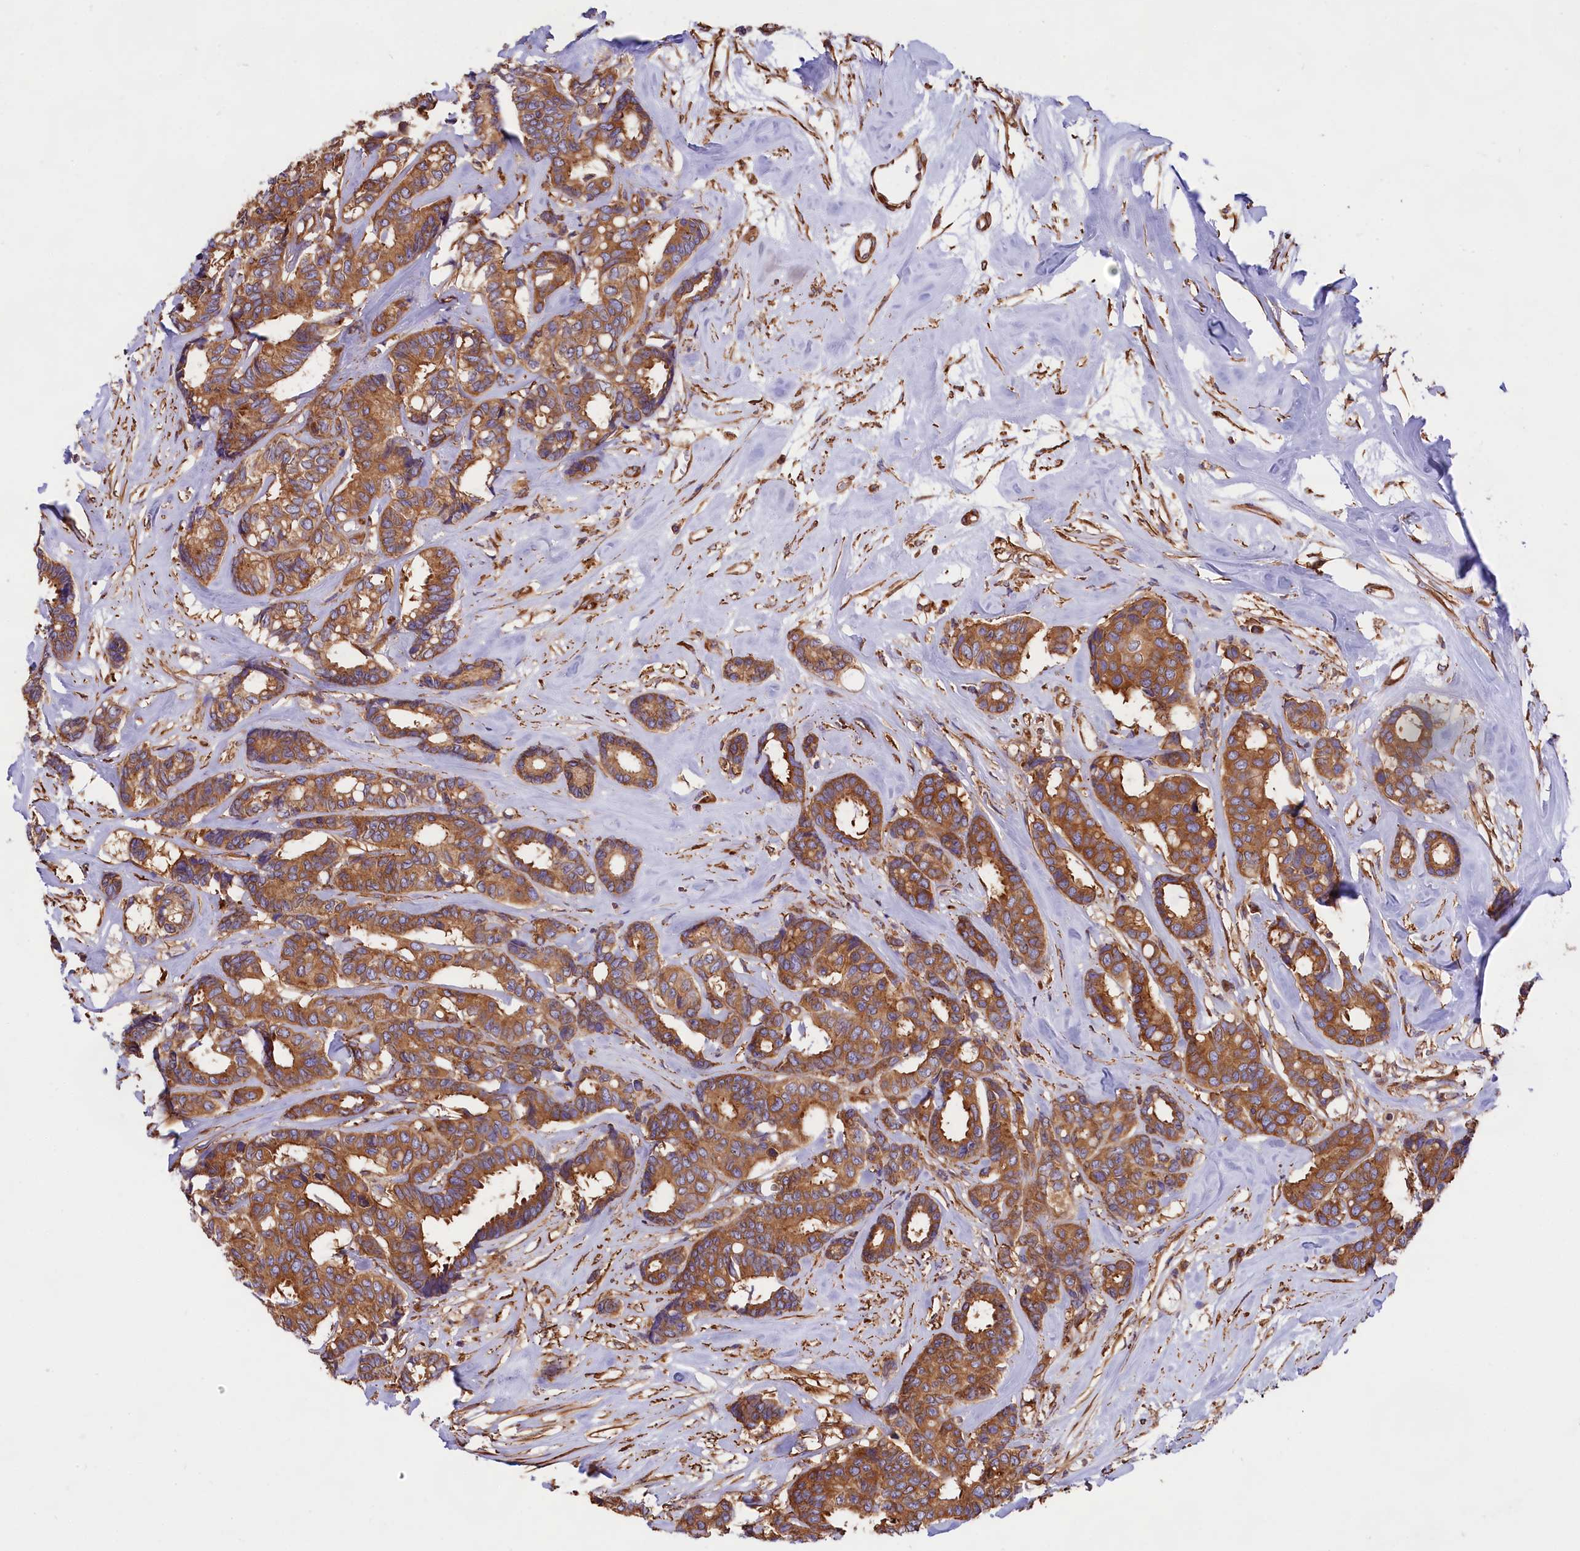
{"staining": {"intensity": "moderate", "quantity": ">75%", "location": "cytoplasmic/membranous"}, "tissue": "breast cancer", "cell_type": "Tumor cells", "image_type": "cancer", "snomed": [{"axis": "morphology", "description": "Duct carcinoma"}, {"axis": "topography", "description": "Breast"}], "caption": "Protein analysis of breast cancer tissue reveals moderate cytoplasmic/membranous positivity in approximately >75% of tumor cells.", "gene": "GYS1", "patient": {"sex": "female", "age": 87}}